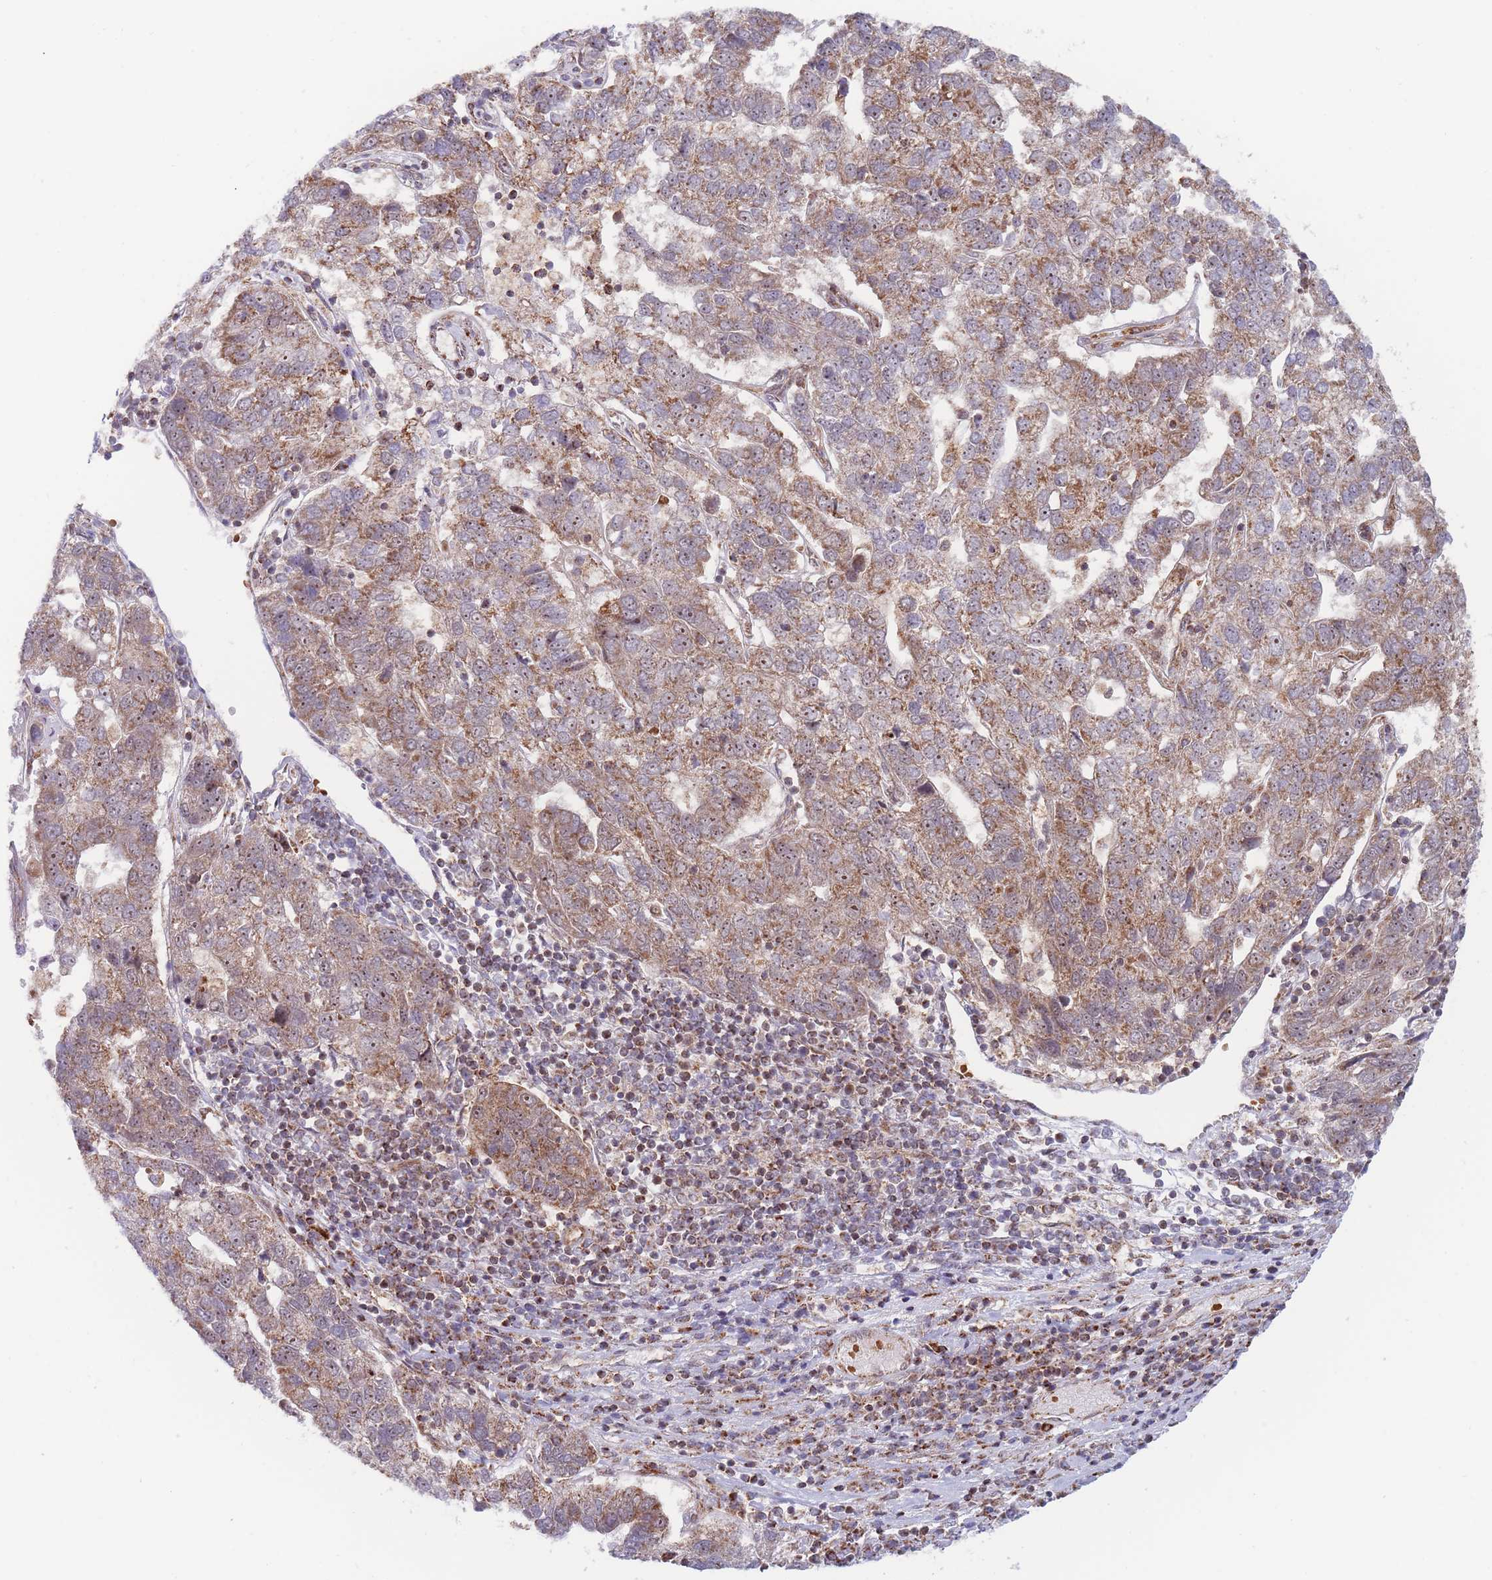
{"staining": {"intensity": "weak", "quantity": "25%-75%", "location": "cytoplasmic/membranous,nuclear"}, "tissue": "pancreatic cancer", "cell_type": "Tumor cells", "image_type": "cancer", "snomed": [{"axis": "morphology", "description": "Adenocarcinoma, NOS"}, {"axis": "topography", "description": "Pancreas"}], "caption": "This image reveals immunohistochemistry (IHC) staining of pancreatic cancer, with low weak cytoplasmic/membranous and nuclear staining in about 25%-75% of tumor cells.", "gene": "BOD1L1", "patient": {"sex": "female", "age": 61}}